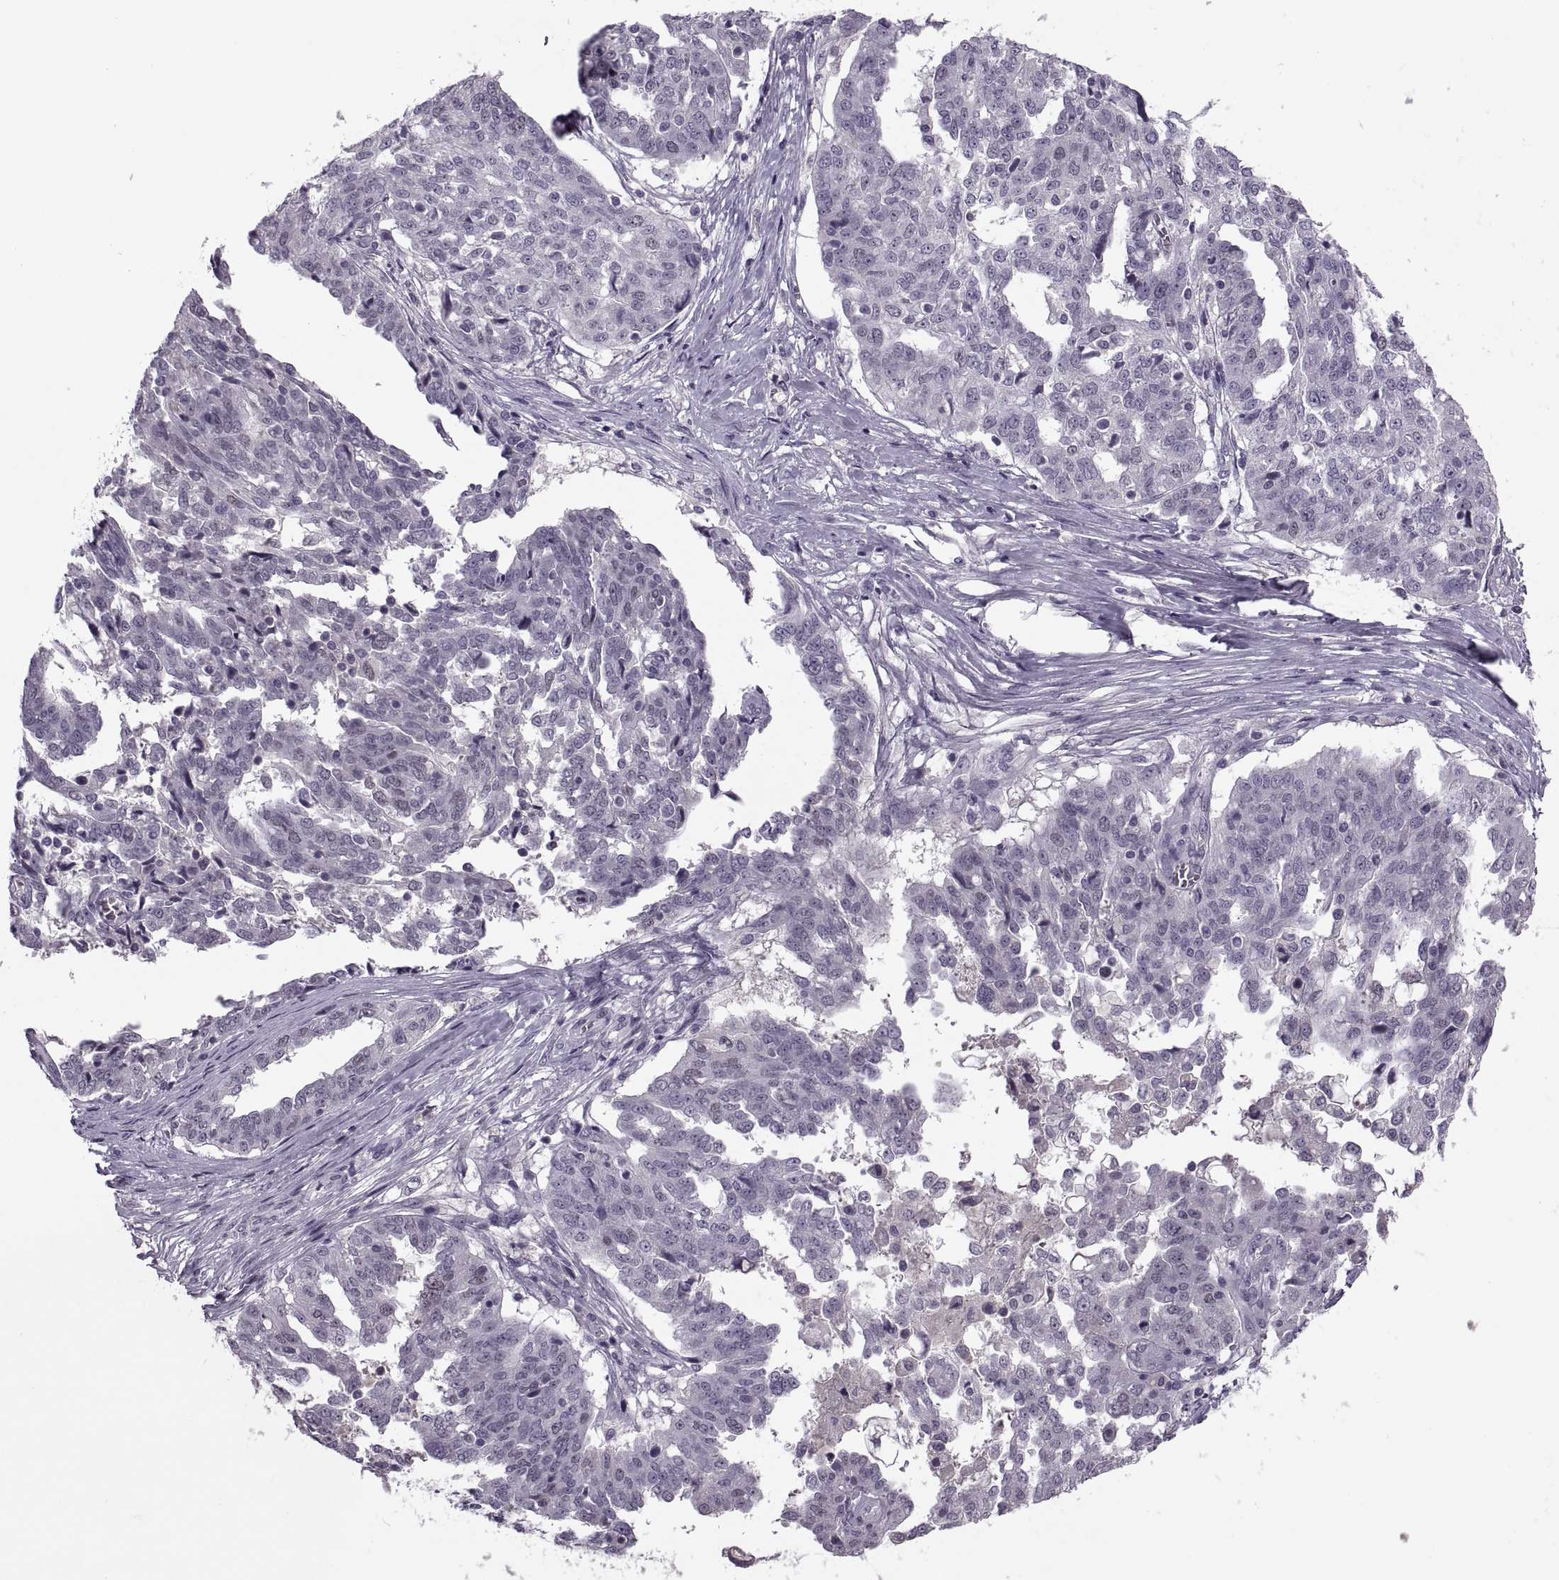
{"staining": {"intensity": "negative", "quantity": "none", "location": "none"}, "tissue": "ovarian cancer", "cell_type": "Tumor cells", "image_type": "cancer", "snomed": [{"axis": "morphology", "description": "Cystadenocarcinoma, serous, NOS"}, {"axis": "topography", "description": "Ovary"}], "caption": "Immunohistochemistry (IHC) histopathology image of human ovarian cancer (serous cystadenocarcinoma) stained for a protein (brown), which shows no positivity in tumor cells.", "gene": "CACNA1F", "patient": {"sex": "female", "age": 67}}